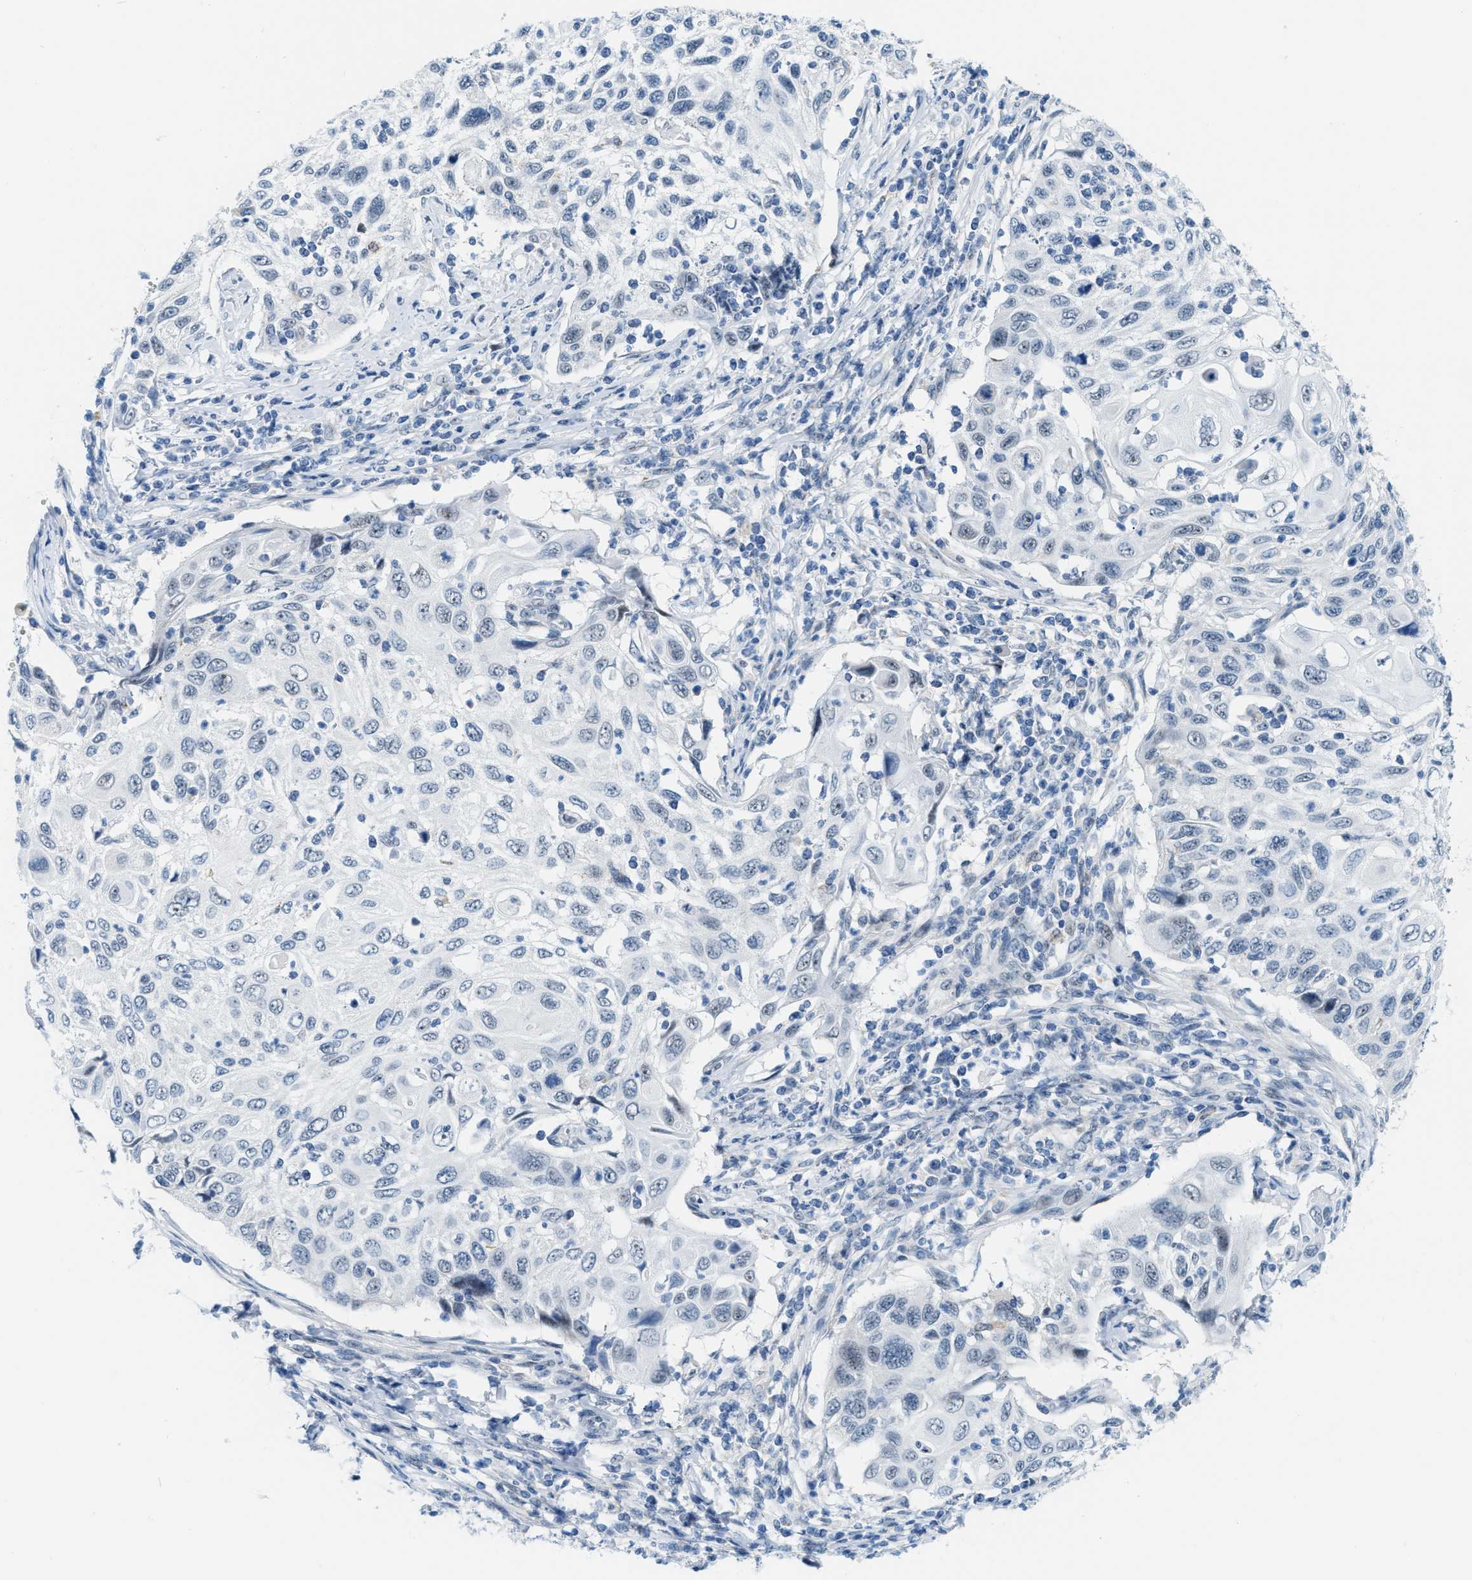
{"staining": {"intensity": "negative", "quantity": "none", "location": "none"}, "tissue": "cervical cancer", "cell_type": "Tumor cells", "image_type": "cancer", "snomed": [{"axis": "morphology", "description": "Squamous cell carcinoma, NOS"}, {"axis": "topography", "description": "Cervix"}], "caption": "The IHC micrograph has no significant positivity in tumor cells of cervical cancer tissue.", "gene": "PHRF1", "patient": {"sex": "female", "age": 70}}